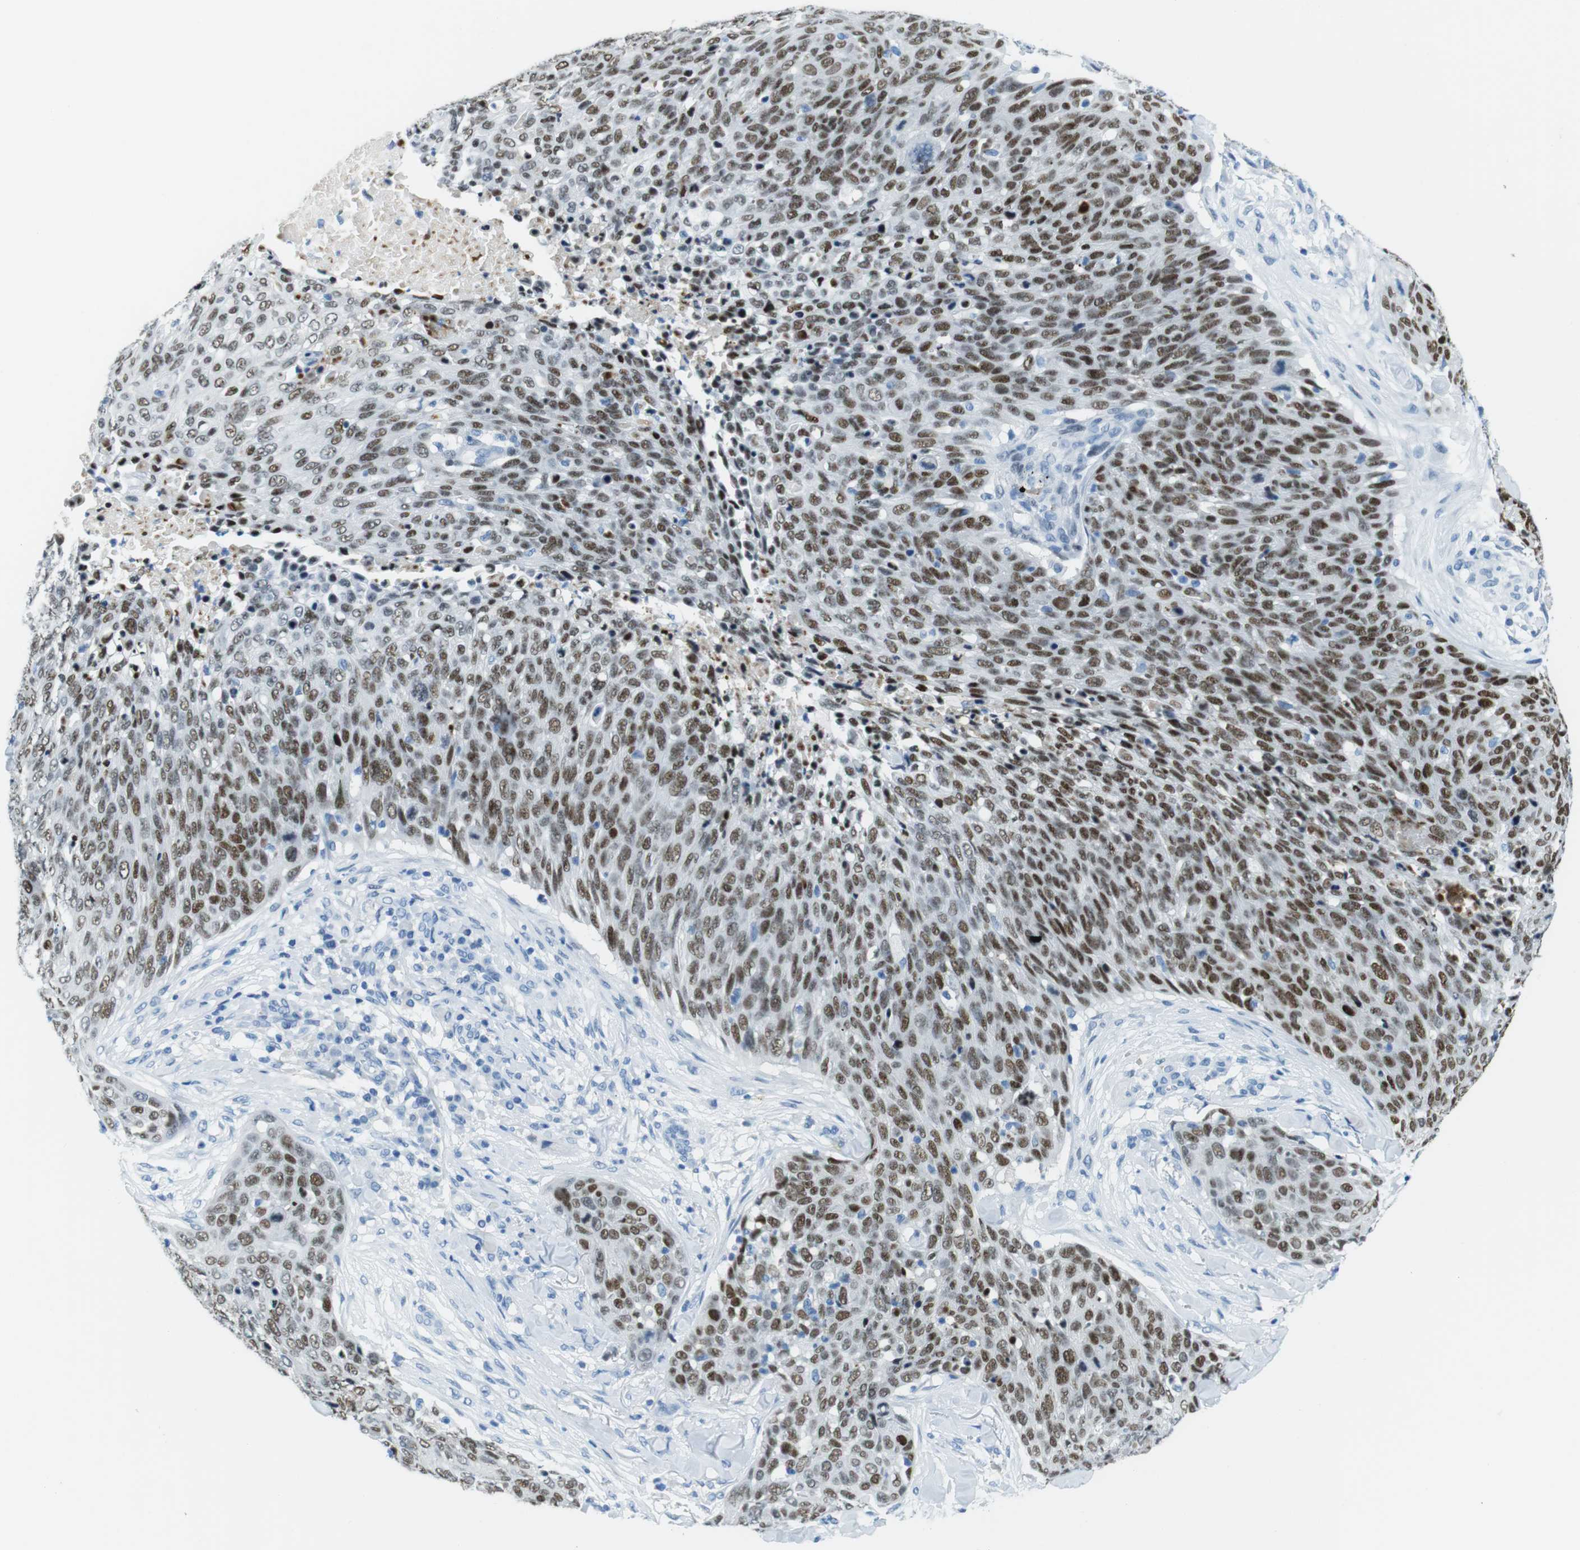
{"staining": {"intensity": "moderate", "quantity": ">75%", "location": "nuclear"}, "tissue": "skin cancer", "cell_type": "Tumor cells", "image_type": "cancer", "snomed": [{"axis": "morphology", "description": "Squamous cell carcinoma in situ, NOS"}, {"axis": "morphology", "description": "Squamous cell carcinoma, NOS"}, {"axis": "topography", "description": "Skin"}], "caption": "This image demonstrates skin cancer (squamous cell carcinoma in situ) stained with IHC to label a protein in brown. The nuclear of tumor cells show moderate positivity for the protein. Nuclei are counter-stained blue.", "gene": "TFAP2C", "patient": {"sex": "male", "age": 93}}